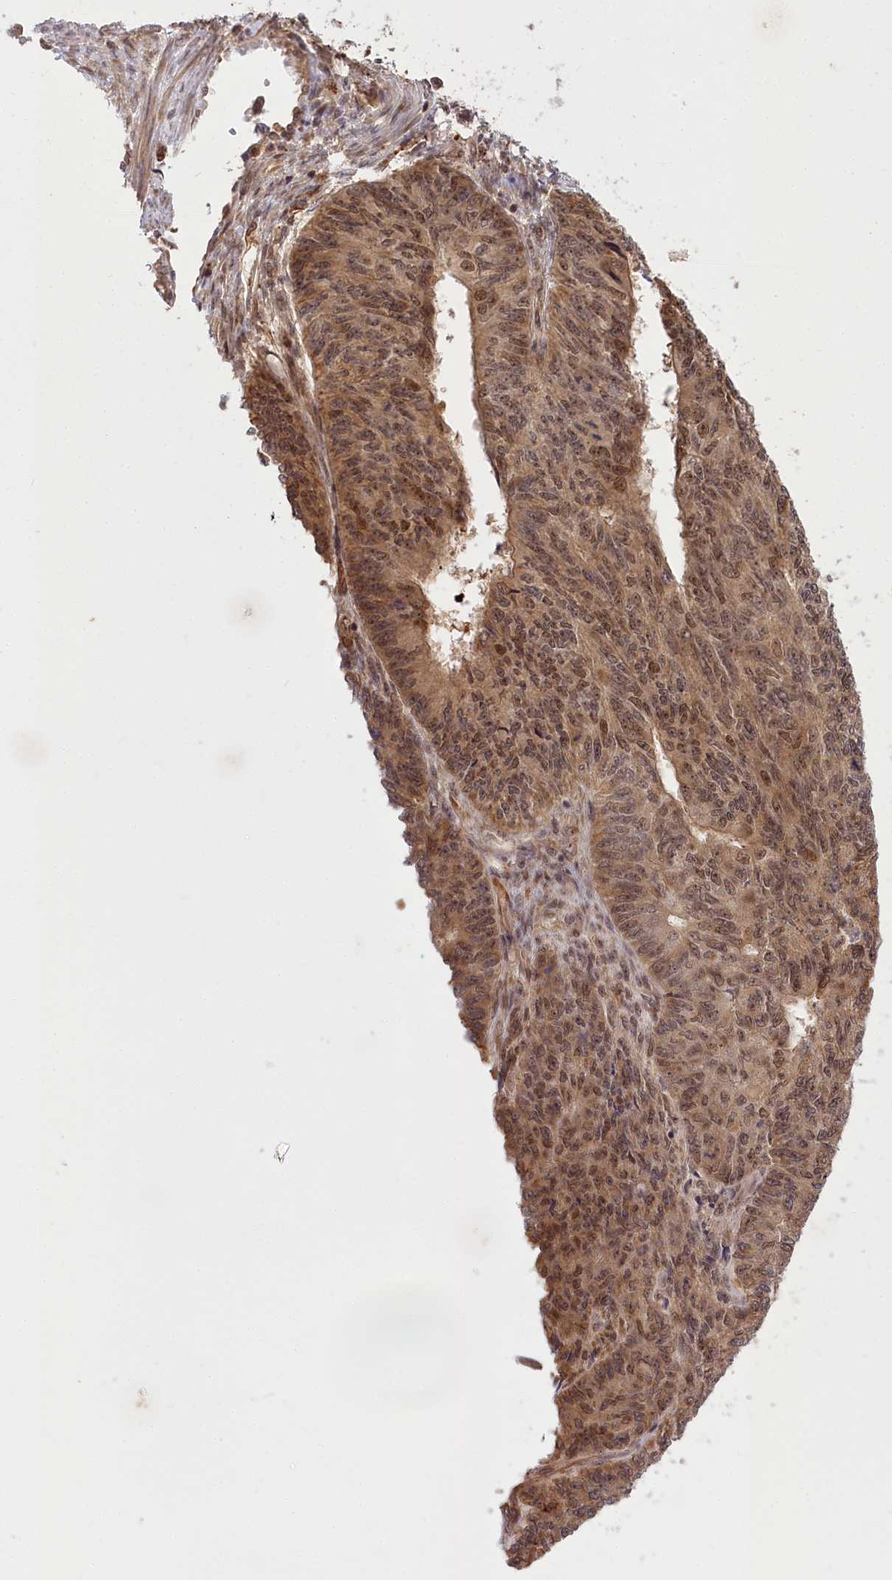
{"staining": {"intensity": "moderate", "quantity": ">75%", "location": "cytoplasmic/membranous,nuclear"}, "tissue": "endometrial cancer", "cell_type": "Tumor cells", "image_type": "cancer", "snomed": [{"axis": "morphology", "description": "Adenocarcinoma, NOS"}, {"axis": "topography", "description": "Endometrium"}], "caption": "The photomicrograph shows immunohistochemical staining of endometrial cancer. There is moderate cytoplasmic/membranous and nuclear expression is present in about >75% of tumor cells.", "gene": "SERGEF", "patient": {"sex": "female", "age": 32}}